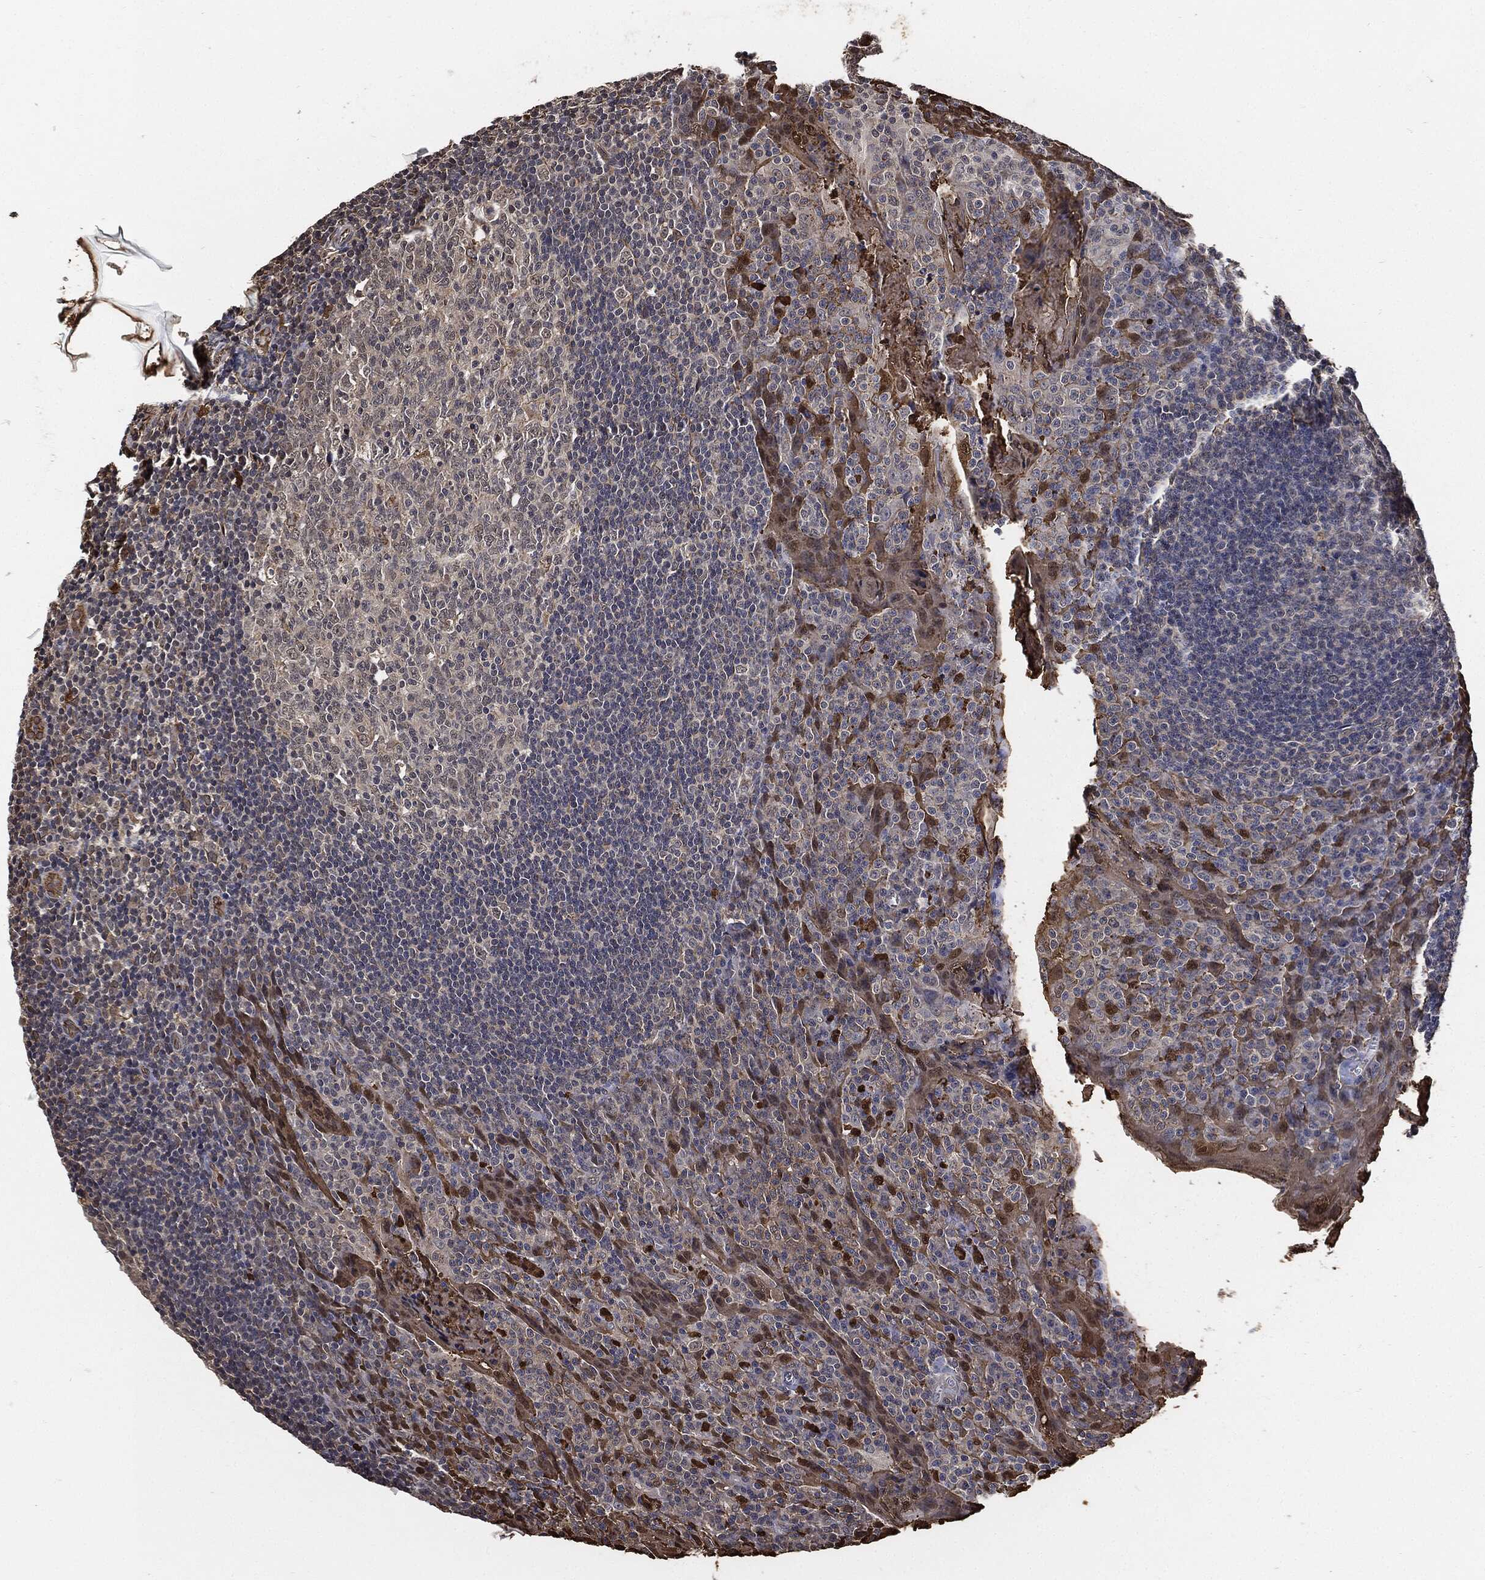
{"staining": {"intensity": "negative", "quantity": "none", "location": "none"}, "tissue": "tonsil", "cell_type": "Germinal center cells", "image_type": "normal", "snomed": [{"axis": "morphology", "description": "Normal tissue, NOS"}, {"axis": "topography", "description": "Tonsil"}], "caption": "Germinal center cells show no significant protein staining in normal tonsil. (DAB (3,3'-diaminobenzidine) immunohistochemistry, high magnification).", "gene": "S100A9", "patient": {"sex": "male", "age": 20}}